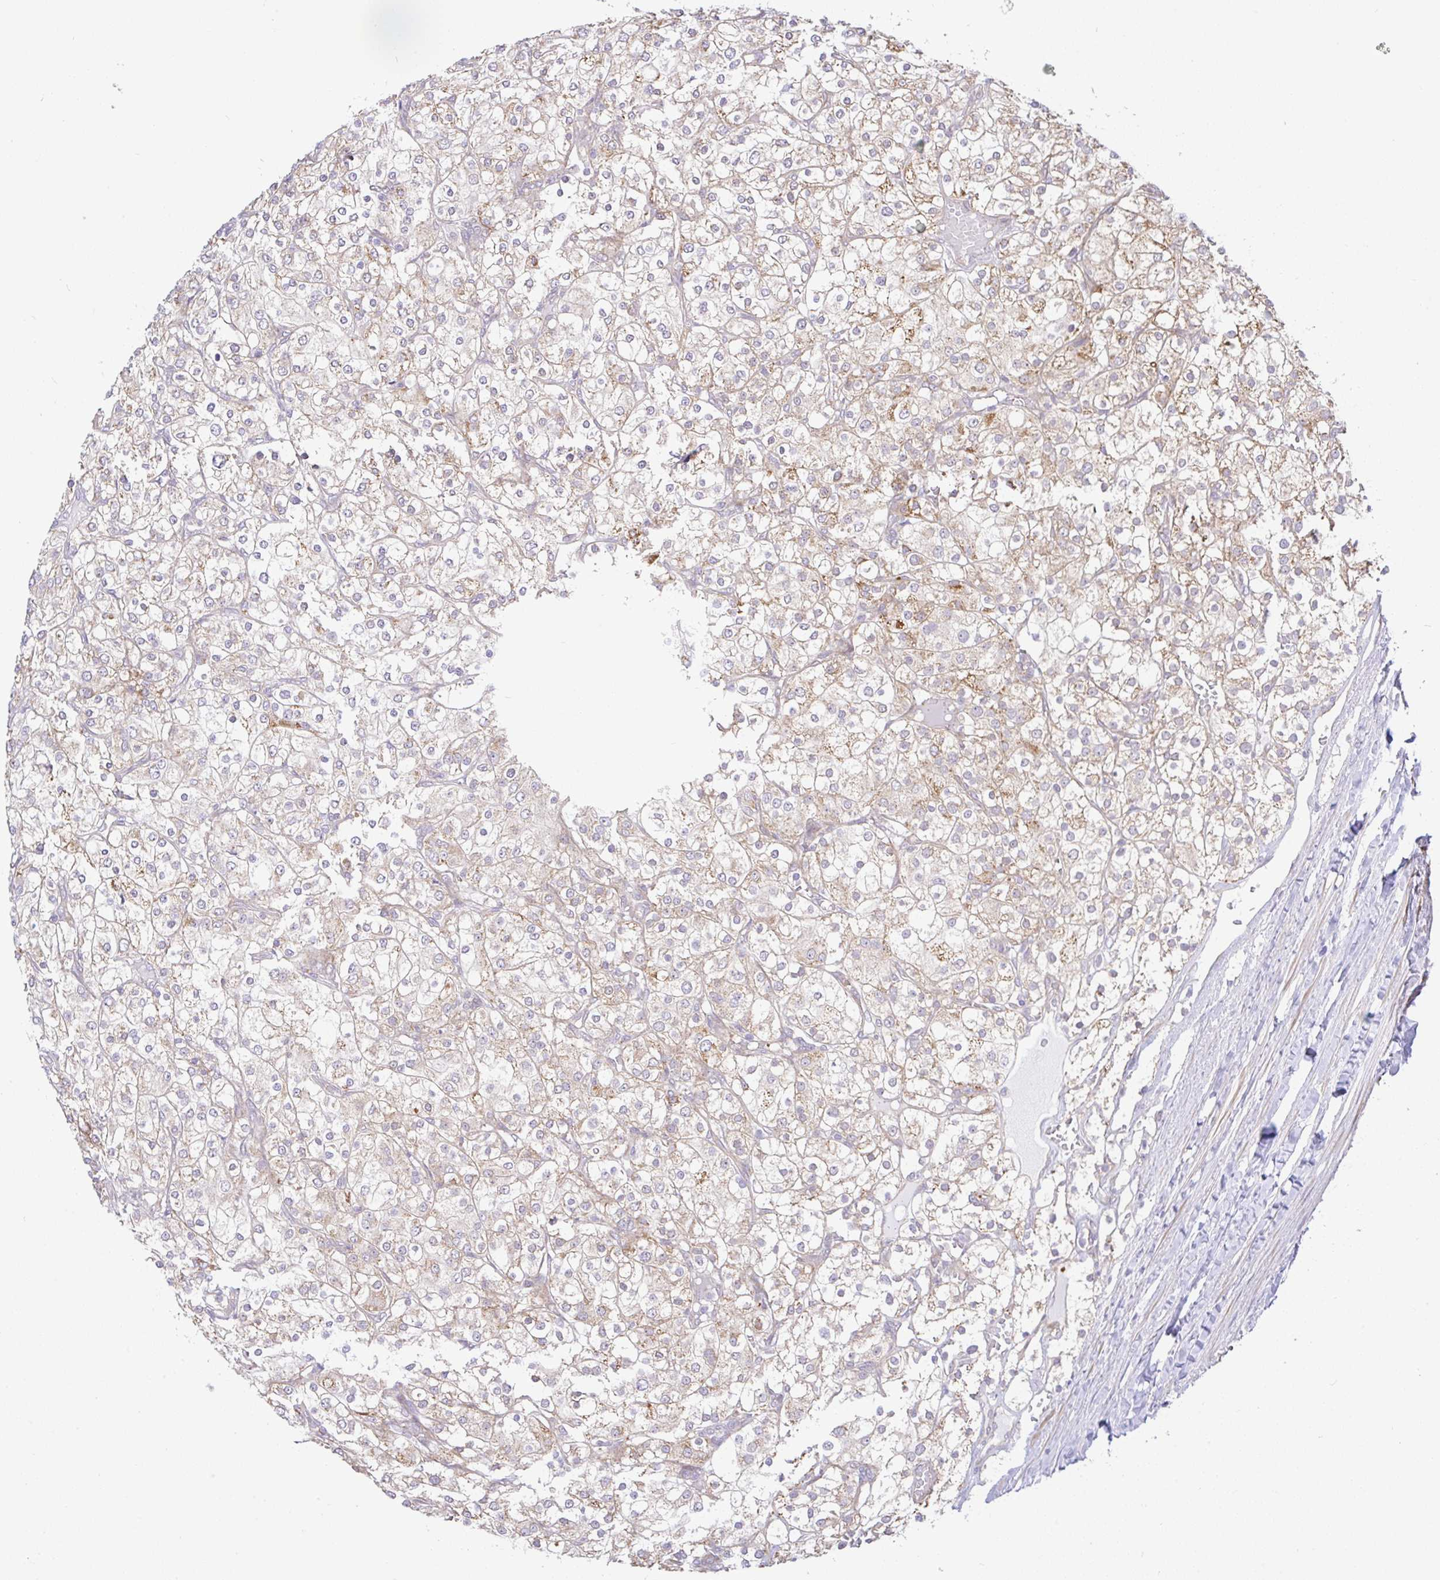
{"staining": {"intensity": "moderate", "quantity": "<25%", "location": "cytoplasmic/membranous"}, "tissue": "renal cancer", "cell_type": "Tumor cells", "image_type": "cancer", "snomed": [{"axis": "morphology", "description": "Adenocarcinoma, NOS"}, {"axis": "topography", "description": "Kidney"}], "caption": "Renal cancer (adenocarcinoma) stained with DAB IHC exhibits low levels of moderate cytoplasmic/membranous positivity in approximately <25% of tumor cells.", "gene": "DLEU7", "patient": {"sex": "male", "age": 80}}